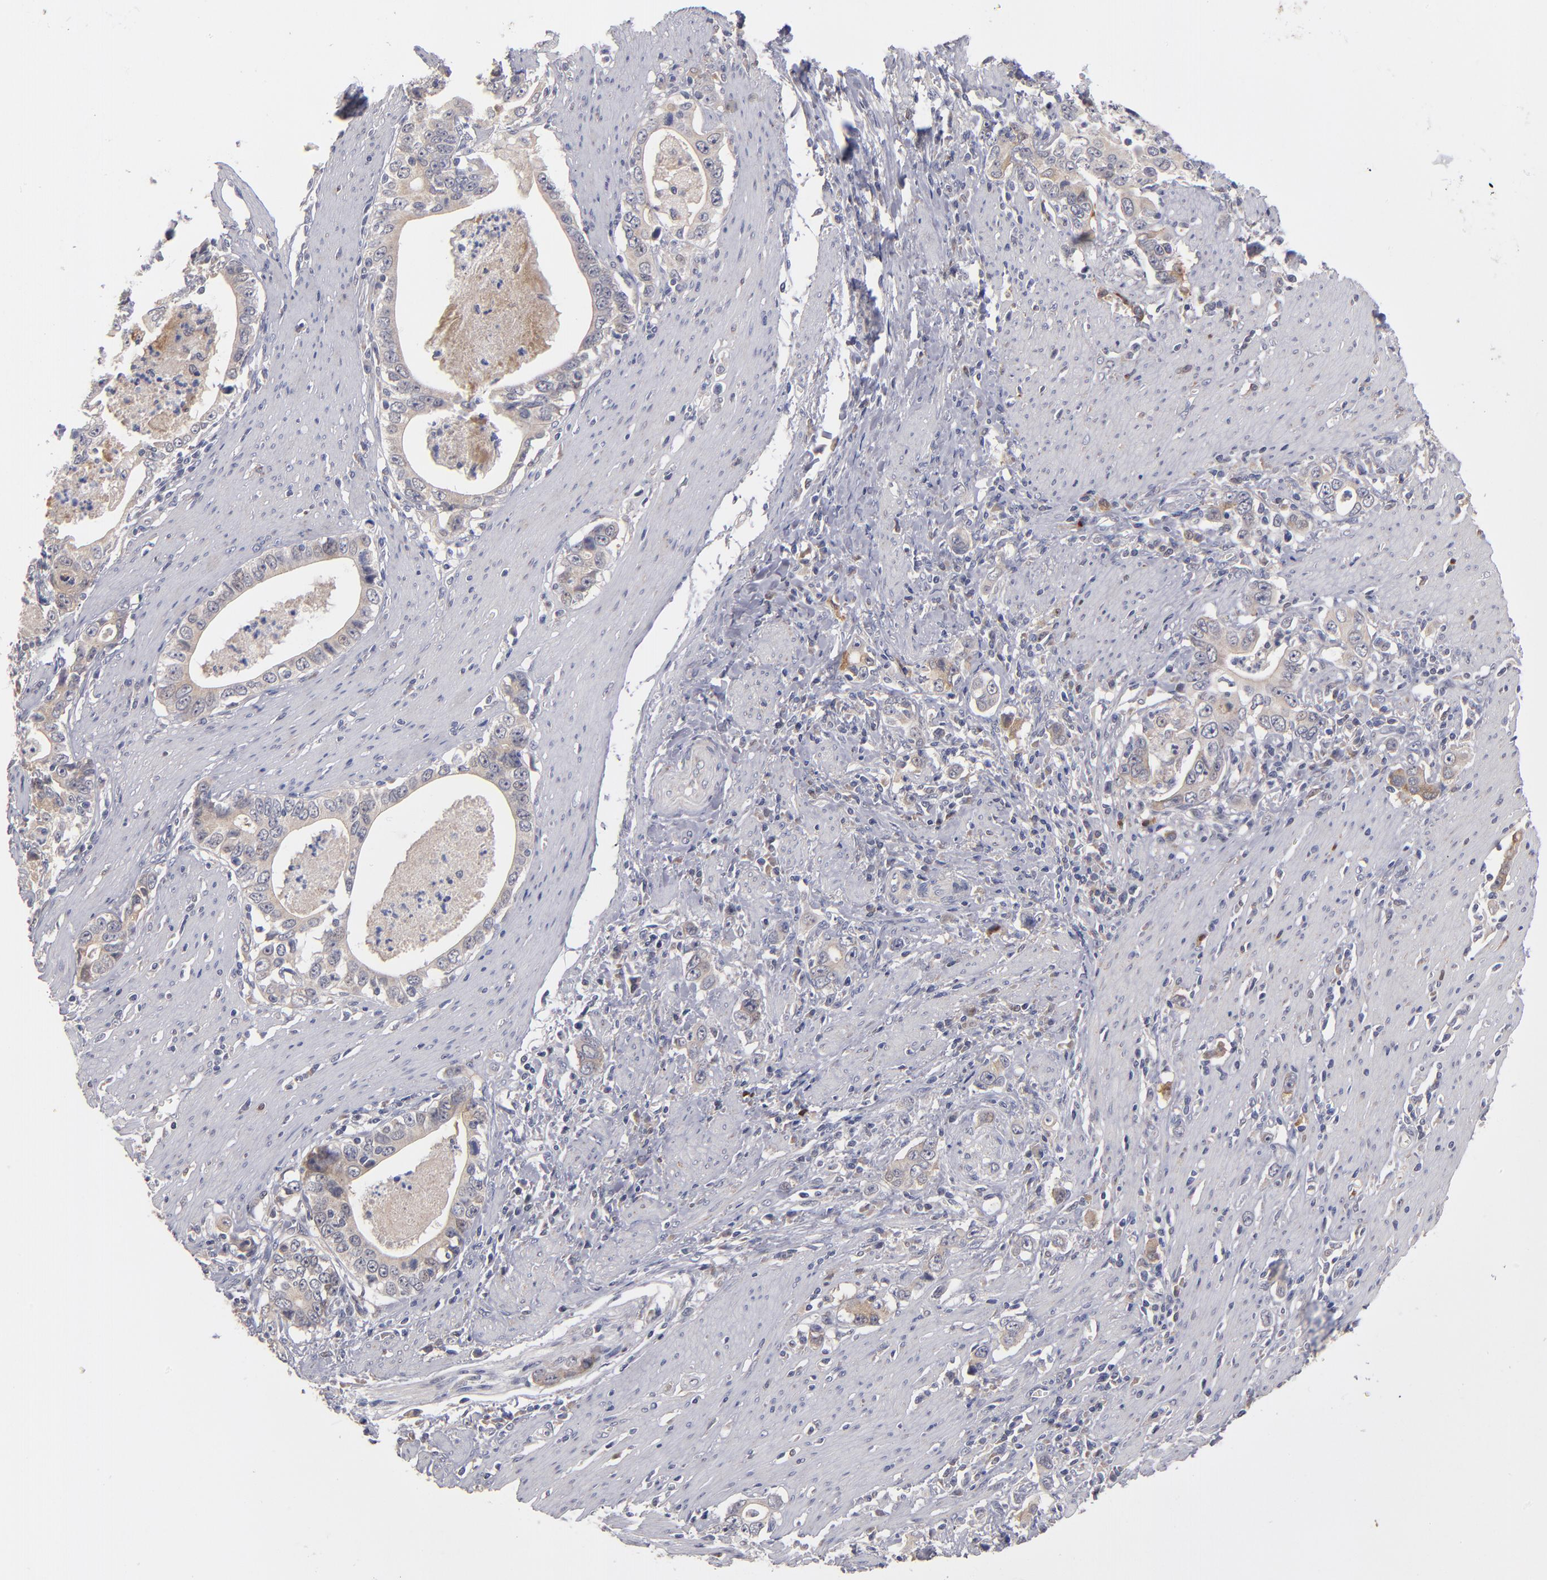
{"staining": {"intensity": "weak", "quantity": "<25%", "location": "cytoplasmic/membranous"}, "tissue": "stomach cancer", "cell_type": "Tumor cells", "image_type": "cancer", "snomed": [{"axis": "morphology", "description": "Adenocarcinoma, NOS"}, {"axis": "topography", "description": "Stomach, lower"}], "caption": "This is an immunohistochemistry histopathology image of human adenocarcinoma (stomach). There is no positivity in tumor cells.", "gene": "EXD2", "patient": {"sex": "female", "age": 72}}